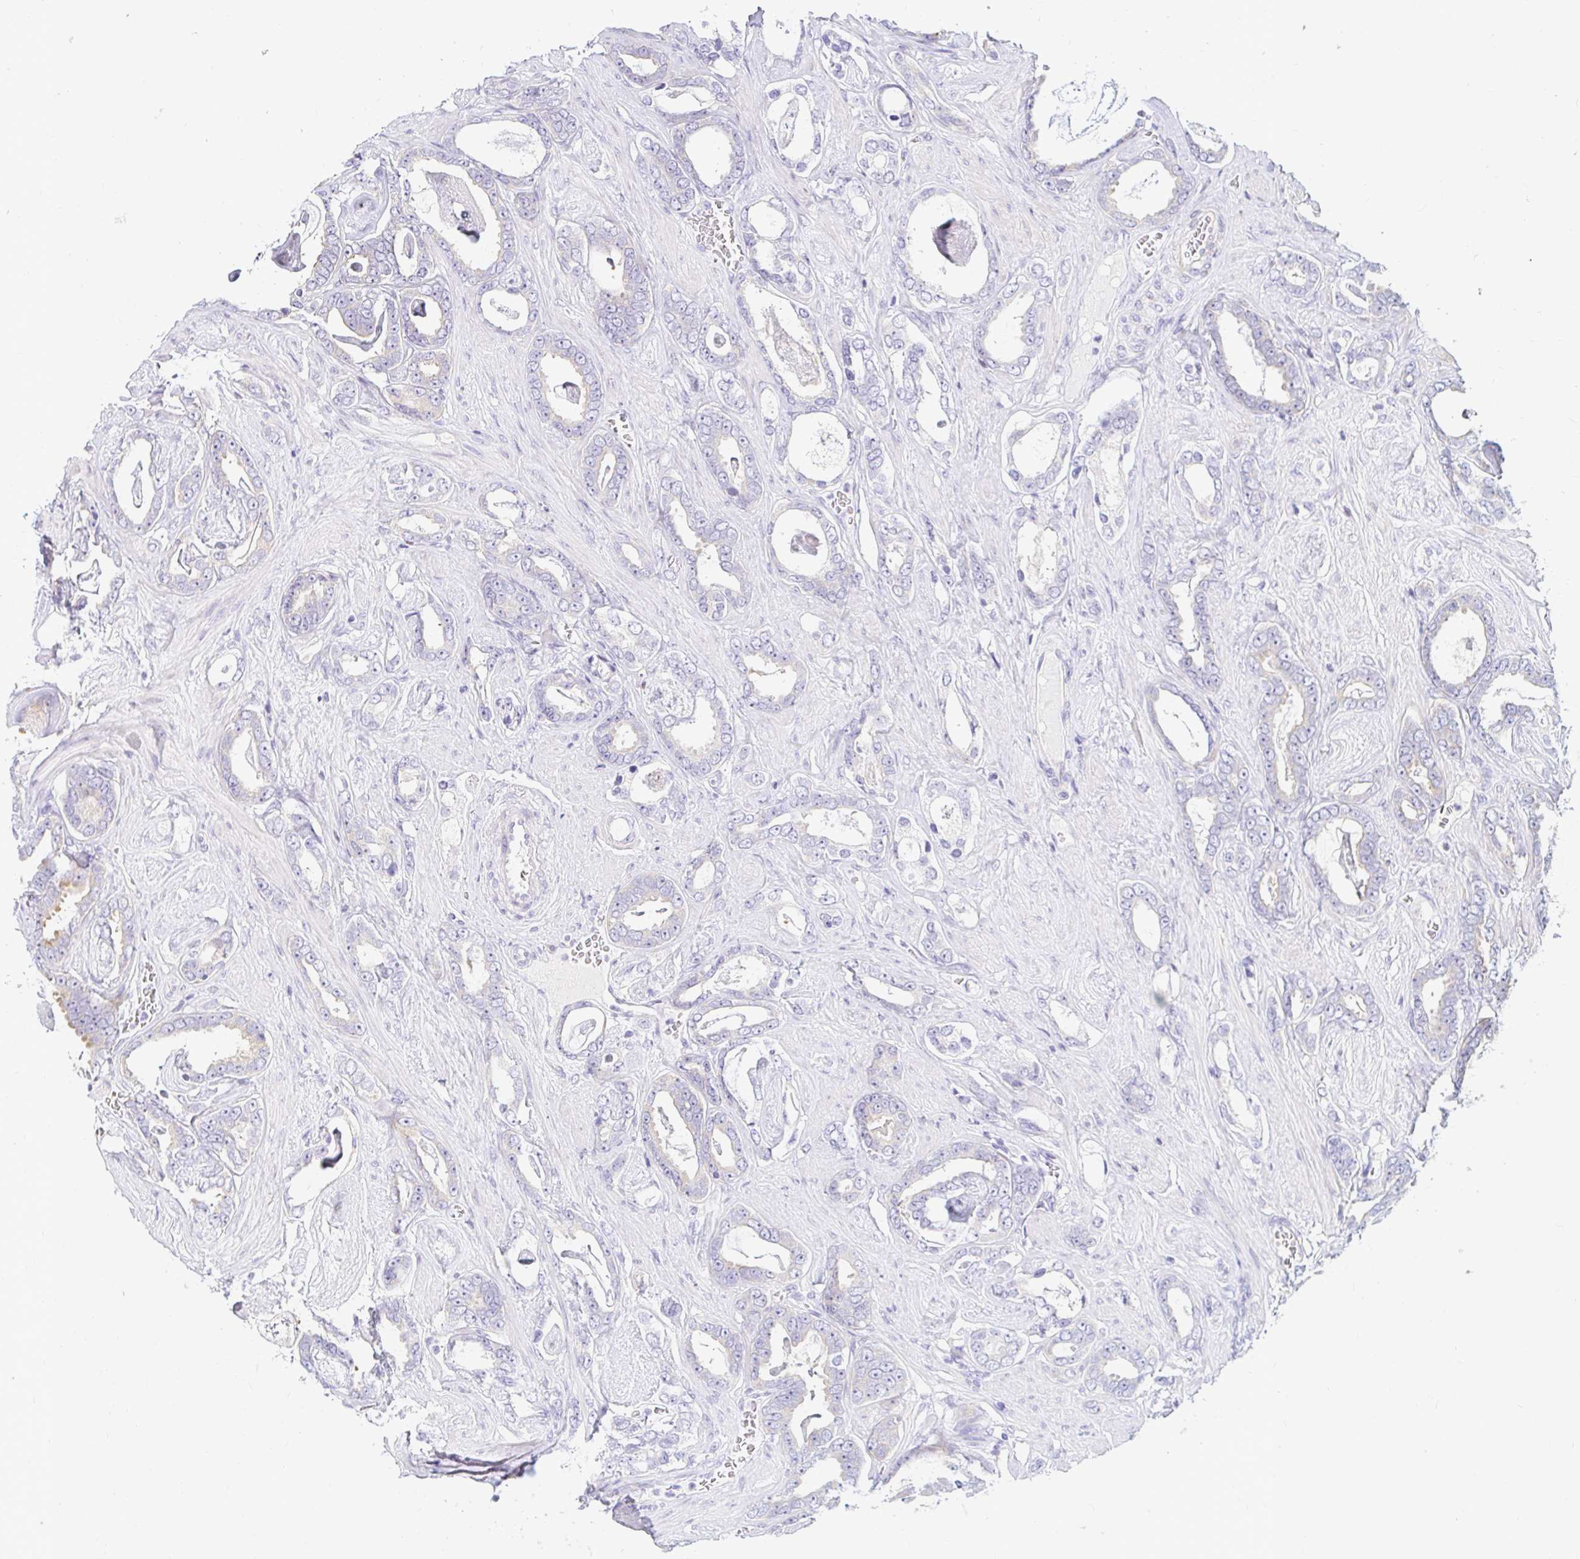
{"staining": {"intensity": "negative", "quantity": "none", "location": "none"}, "tissue": "prostate cancer", "cell_type": "Tumor cells", "image_type": "cancer", "snomed": [{"axis": "morphology", "description": "Adenocarcinoma, High grade"}, {"axis": "topography", "description": "Prostate"}], "caption": "Immunohistochemical staining of prostate cancer displays no significant expression in tumor cells. Nuclei are stained in blue.", "gene": "CAPSL", "patient": {"sex": "male", "age": 63}}